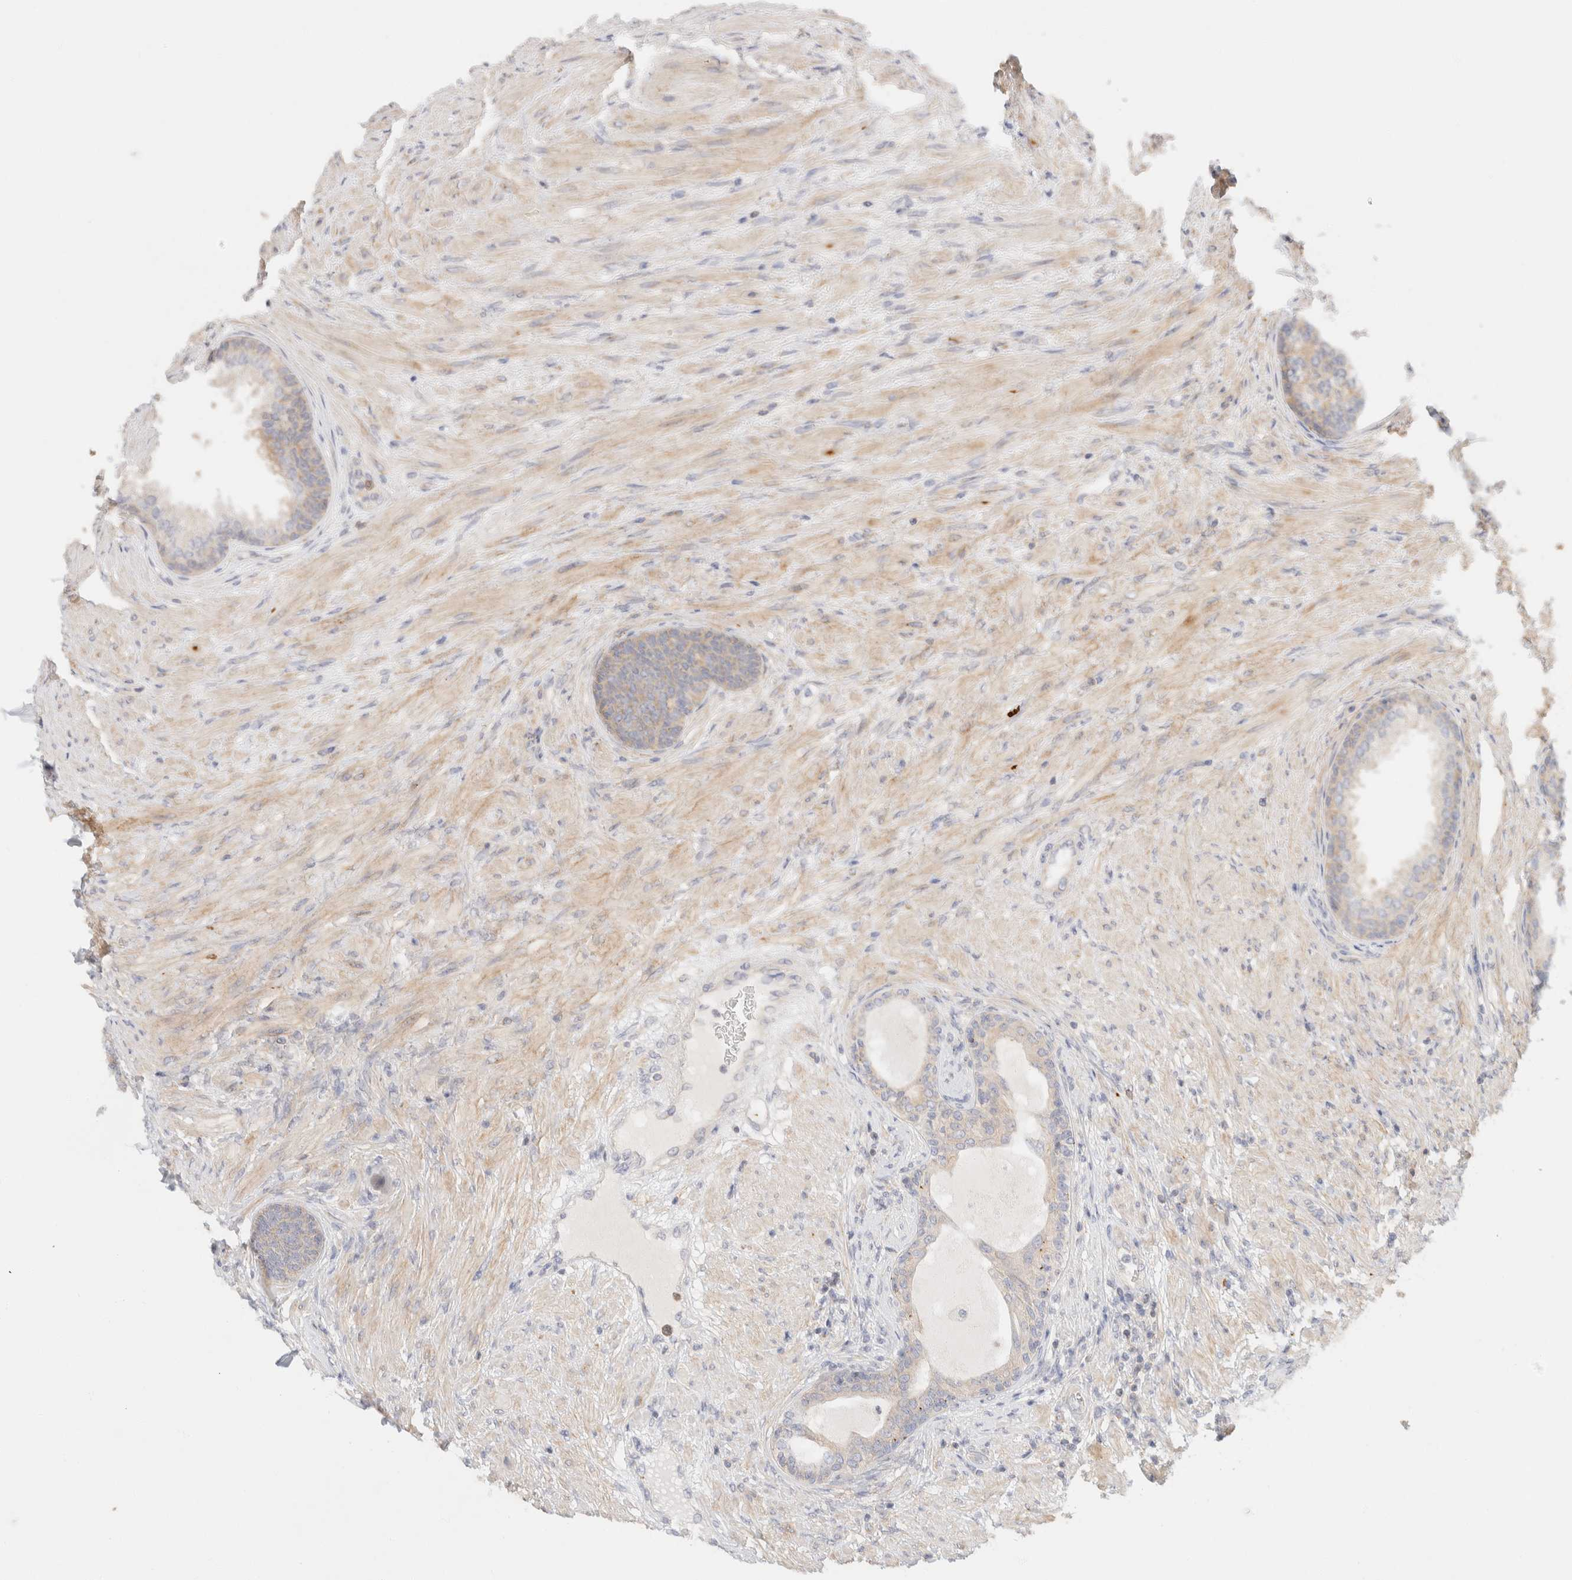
{"staining": {"intensity": "weak", "quantity": "<25%", "location": "cytoplasmic/membranous"}, "tissue": "prostate", "cell_type": "Glandular cells", "image_type": "normal", "snomed": [{"axis": "morphology", "description": "Normal tissue, NOS"}, {"axis": "topography", "description": "Prostate"}], "caption": "This micrograph is of normal prostate stained with immunohistochemistry (IHC) to label a protein in brown with the nuclei are counter-stained blue. There is no expression in glandular cells. (Stains: DAB (3,3'-diaminobenzidine) IHC with hematoxylin counter stain, Microscopy: brightfield microscopy at high magnification).", "gene": "SH3GLB2", "patient": {"sex": "male", "age": 76}}